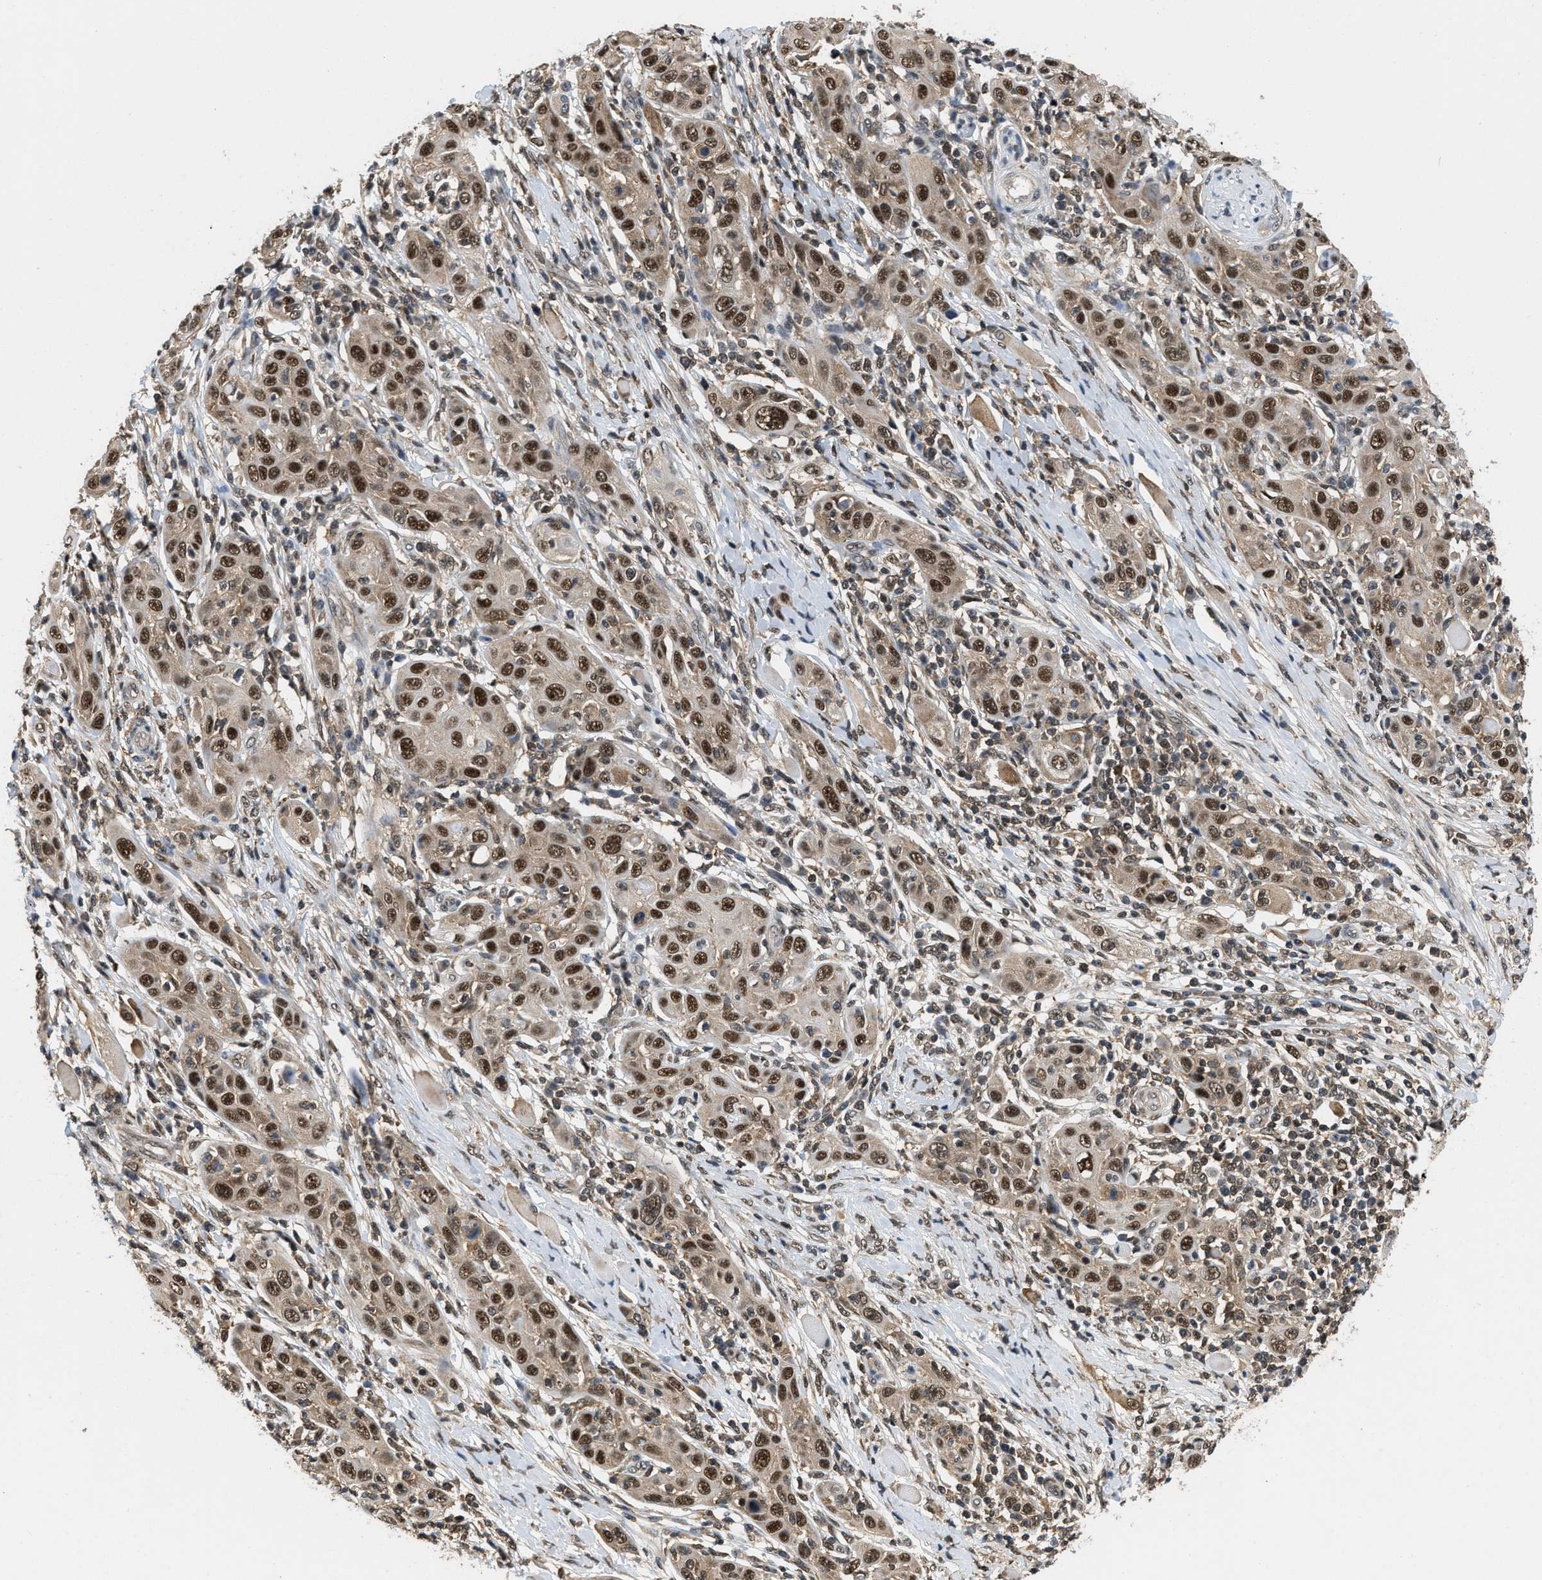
{"staining": {"intensity": "strong", "quantity": ">75%", "location": "cytoplasmic/membranous,nuclear"}, "tissue": "skin cancer", "cell_type": "Tumor cells", "image_type": "cancer", "snomed": [{"axis": "morphology", "description": "Squamous cell carcinoma, NOS"}, {"axis": "topography", "description": "Skin"}], "caption": "Immunohistochemistry (DAB) staining of human squamous cell carcinoma (skin) displays strong cytoplasmic/membranous and nuclear protein positivity in approximately >75% of tumor cells.", "gene": "ATF7IP", "patient": {"sex": "female", "age": 88}}